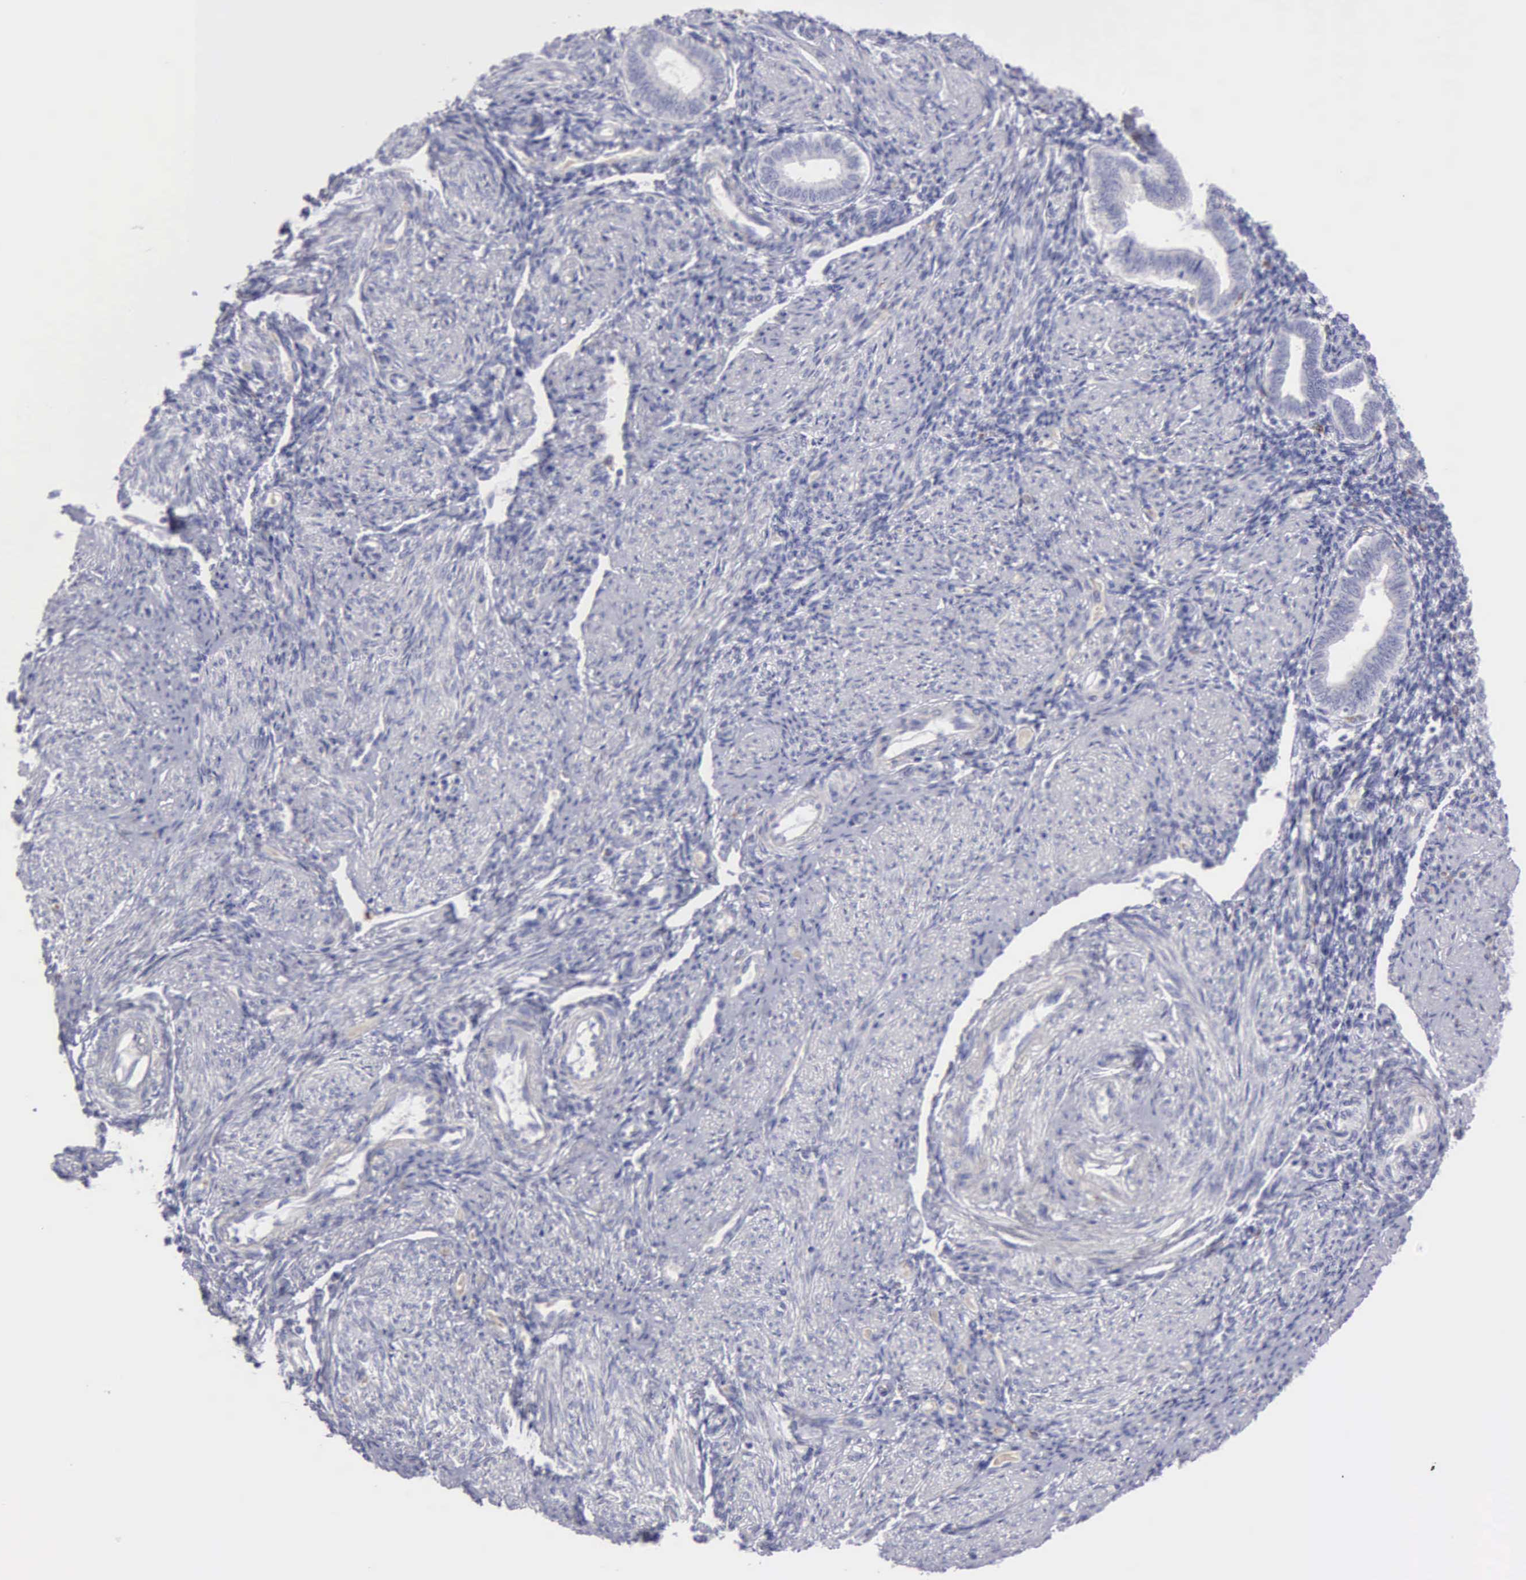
{"staining": {"intensity": "weak", "quantity": "<25%", "location": "cytoplasmic/membranous"}, "tissue": "endometrium", "cell_type": "Cells in endometrial stroma", "image_type": "normal", "snomed": [{"axis": "morphology", "description": "Normal tissue, NOS"}, {"axis": "topography", "description": "Endometrium"}], "caption": "Cells in endometrial stroma show no significant positivity in normal endometrium. The staining was performed using DAB to visualize the protein expression in brown, while the nuclei were stained in blue with hematoxylin (Magnification: 20x).", "gene": "TYRP1", "patient": {"sex": "female", "age": 36}}